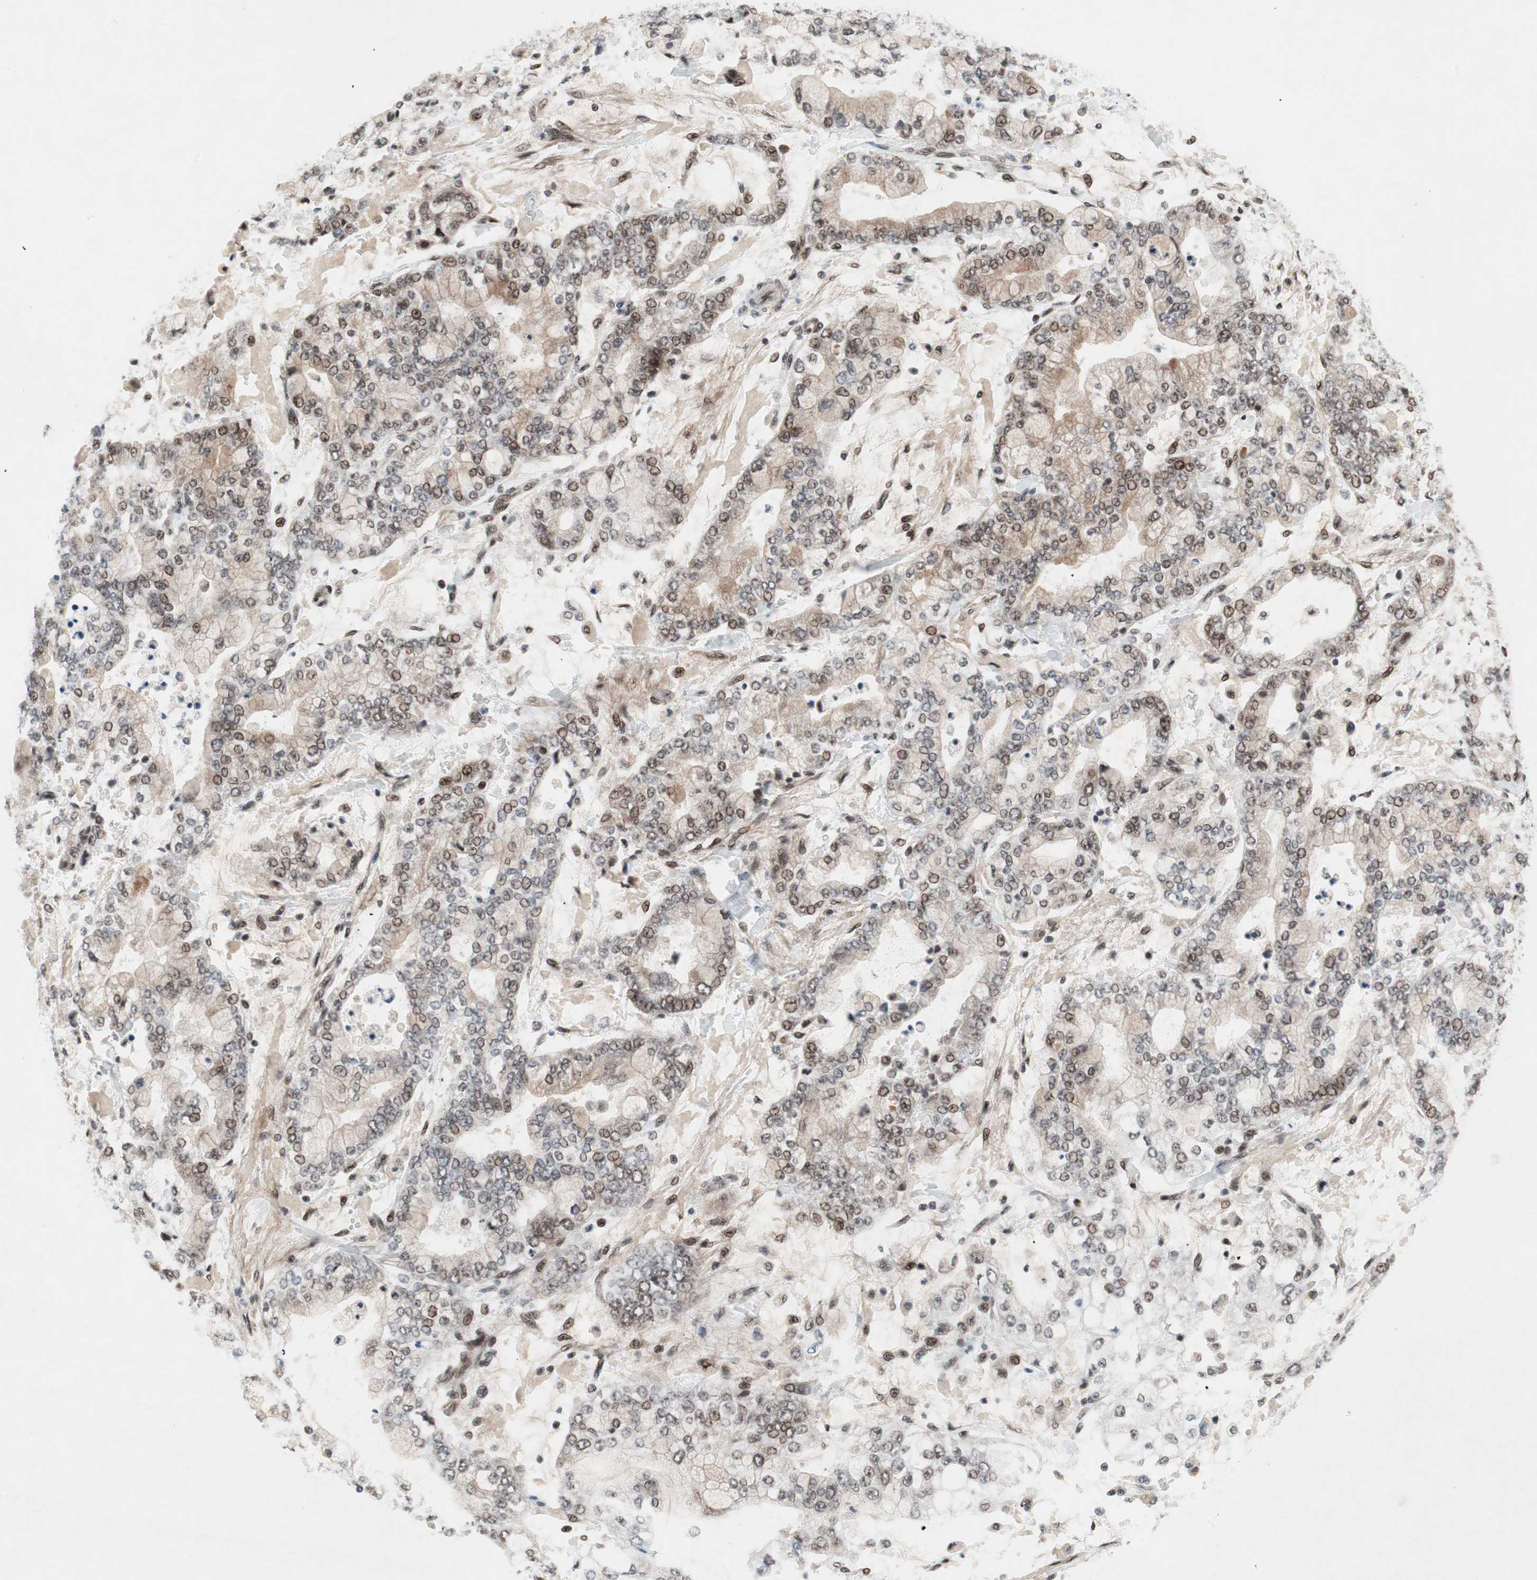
{"staining": {"intensity": "weak", "quantity": "25%-75%", "location": "nuclear"}, "tissue": "stomach cancer", "cell_type": "Tumor cells", "image_type": "cancer", "snomed": [{"axis": "morphology", "description": "Adenocarcinoma, NOS"}, {"axis": "topography", "description": "Stomach"}], "caption": "Adenocarcinoma (stomach) stained for a protein (brown) demonstrates weak nuclear positive staining in approximately 25%-75% of tumor cells.", "gene": "TCF12", "patient": {"sex": "male", "age": 76}}